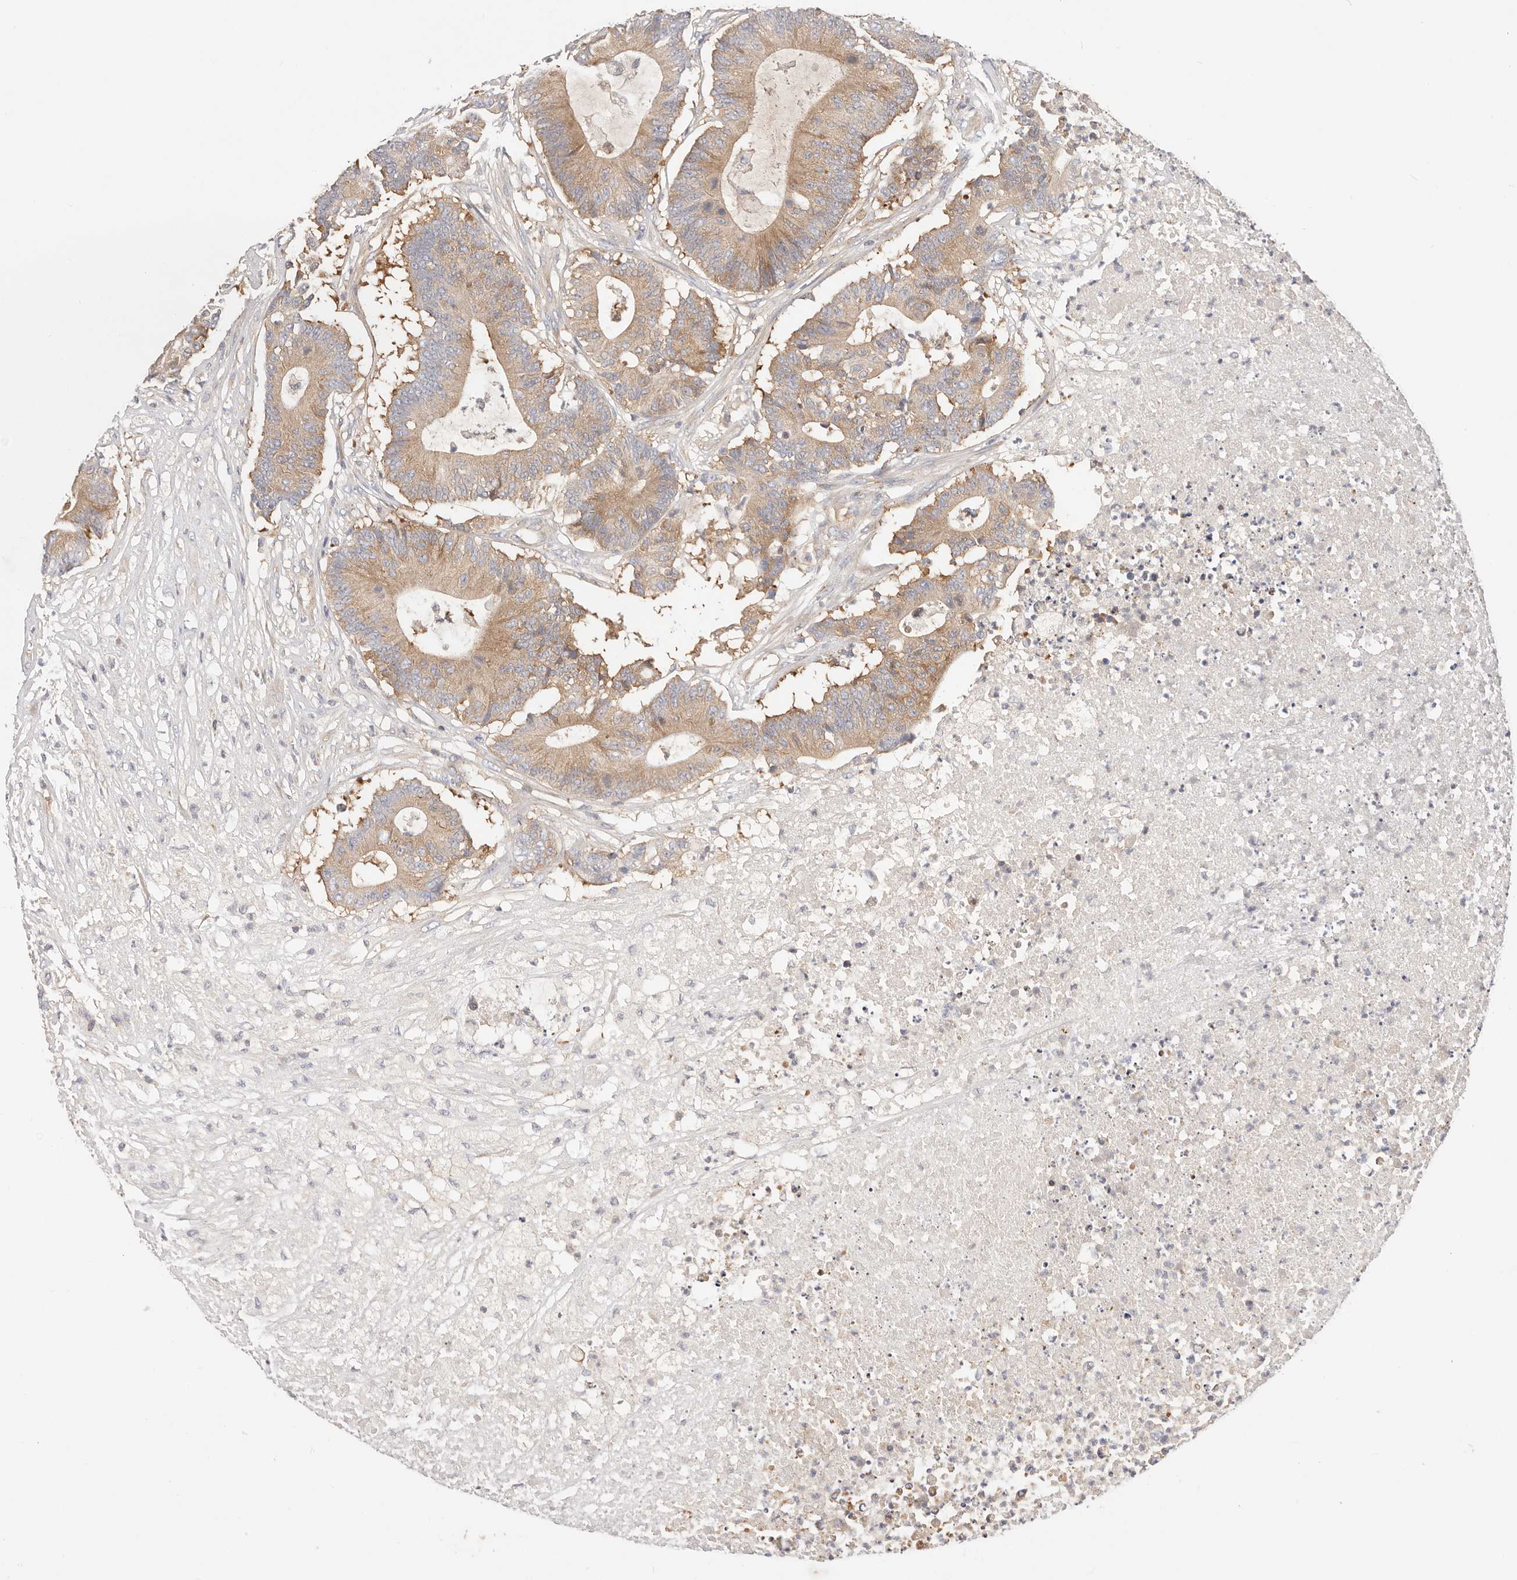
{"staining": {"intensity": "moderate", "quantity": ">75%", "location": "cytoplasmic/membranous"}, "tissue": "colorectal cancer", "cell_type": "Tumor cells", "image_type": "cancer", "snomed": [{"axis": "morphology", "description": "Adenocarcinoma, NOS"}, {"axis": "topography", "description": "Colon"}], "caption": "Immunohistochemistry micrograph of colorectal adenocarcinoma stained for a protein (brown), which shows medium levels of moderate cytoplasmic/membranous expression in approximately >75% of tumor cells.", "gene": "KCMF1", "patient": {"sex": "female", "age": 84}}